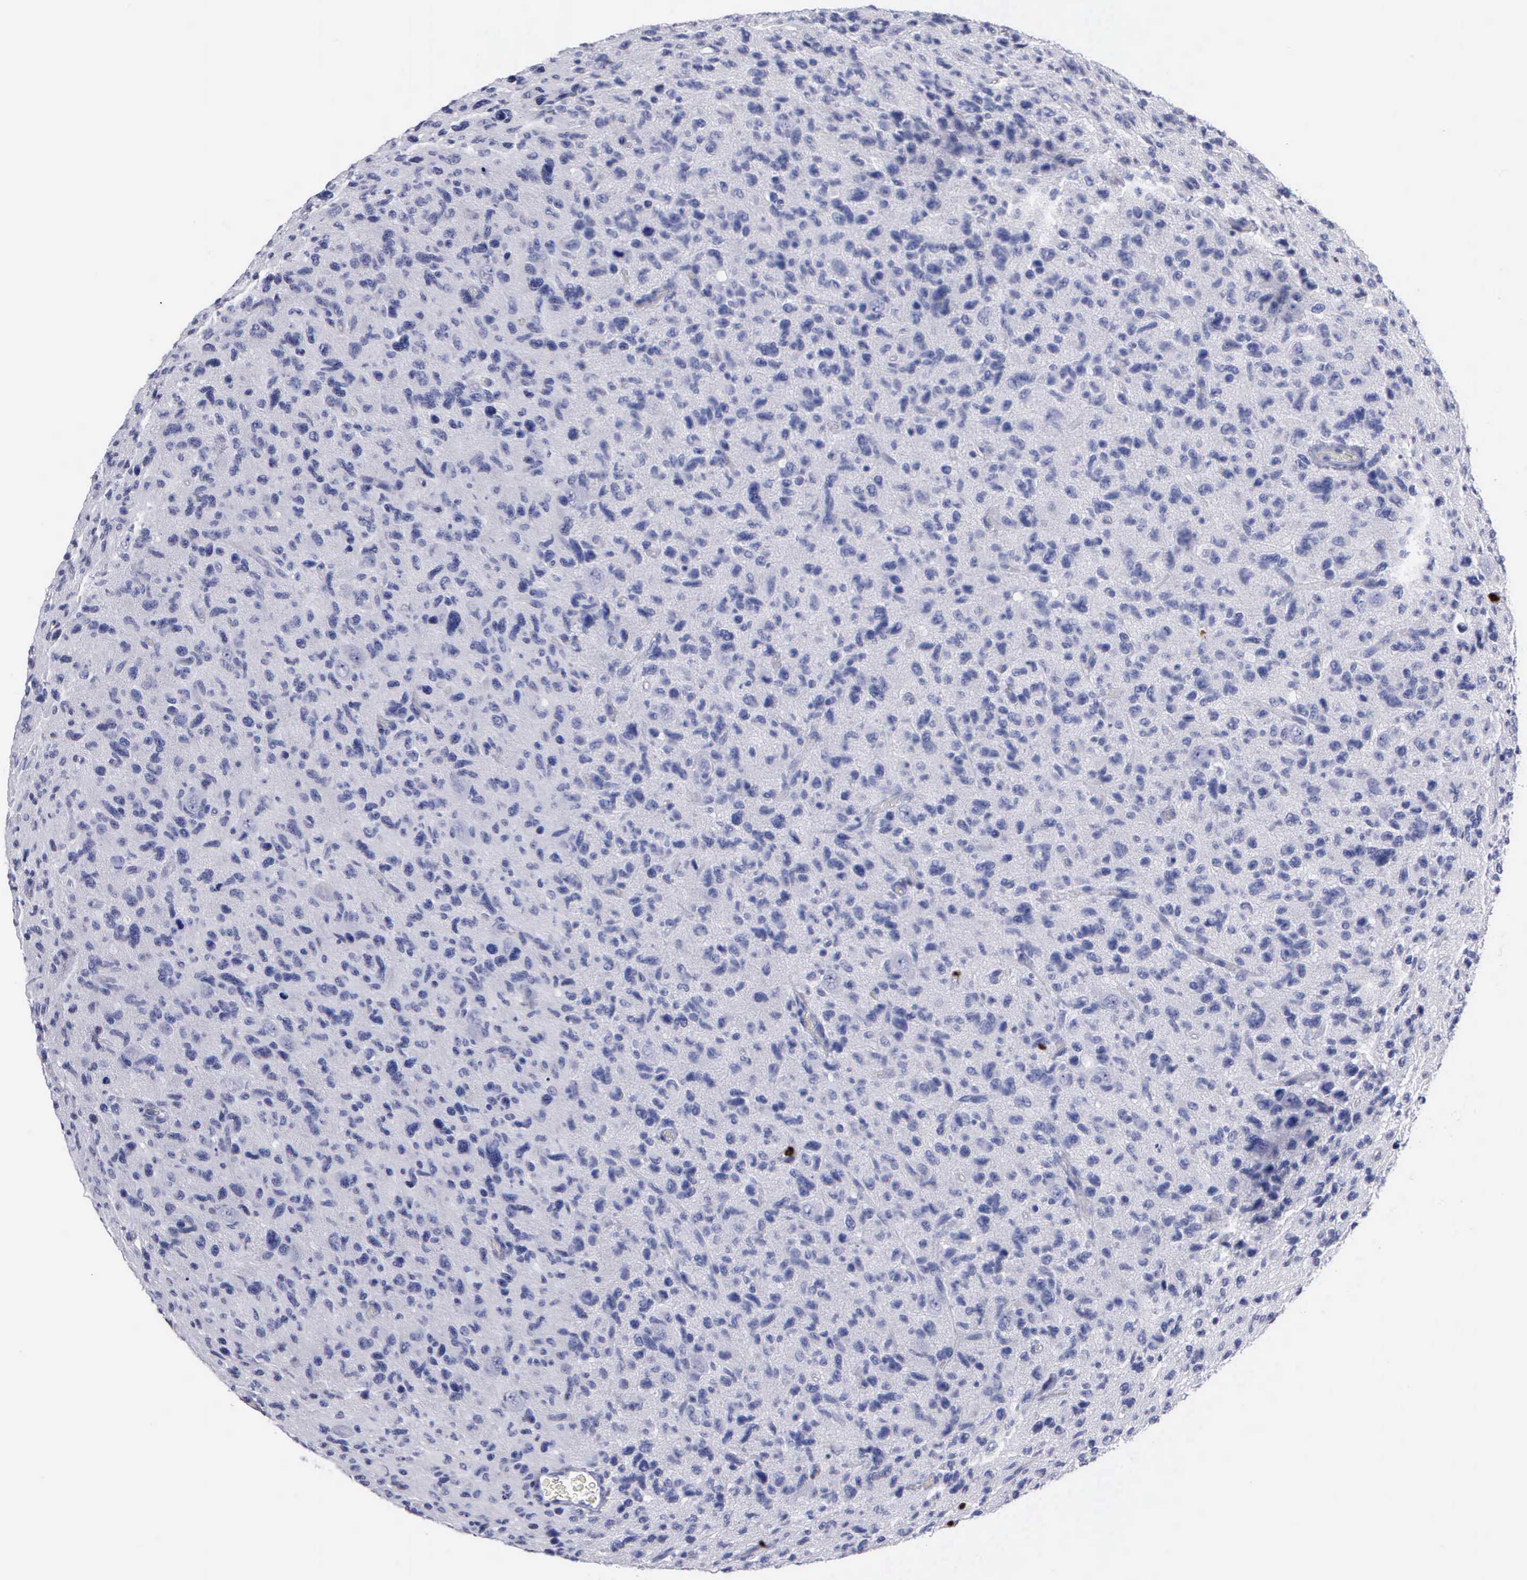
{"staining": {"intensity": "negative", "quantity": "none", "location": "none"}, "tissue": "glioma", "cell_type": "Tumor cells", "image_type": "cancer", "snomed": [{"axis": "morphology", "description": "Glioma, malignant, High grade"}, {"axis": "topography", "description": "Brain"}], "caption": "An IHC micrograph of malignant high-grade glioma is shown. There is no staining in tumor cells of malignant high-grade glioma. The staining is performed using DAB (3,3'-diaminobenzidine) brown chromogen with nuclei counter-stained in using hematoxylin.", "gene": "CTSG", "patient": {"sex": "female", "age": 60}}